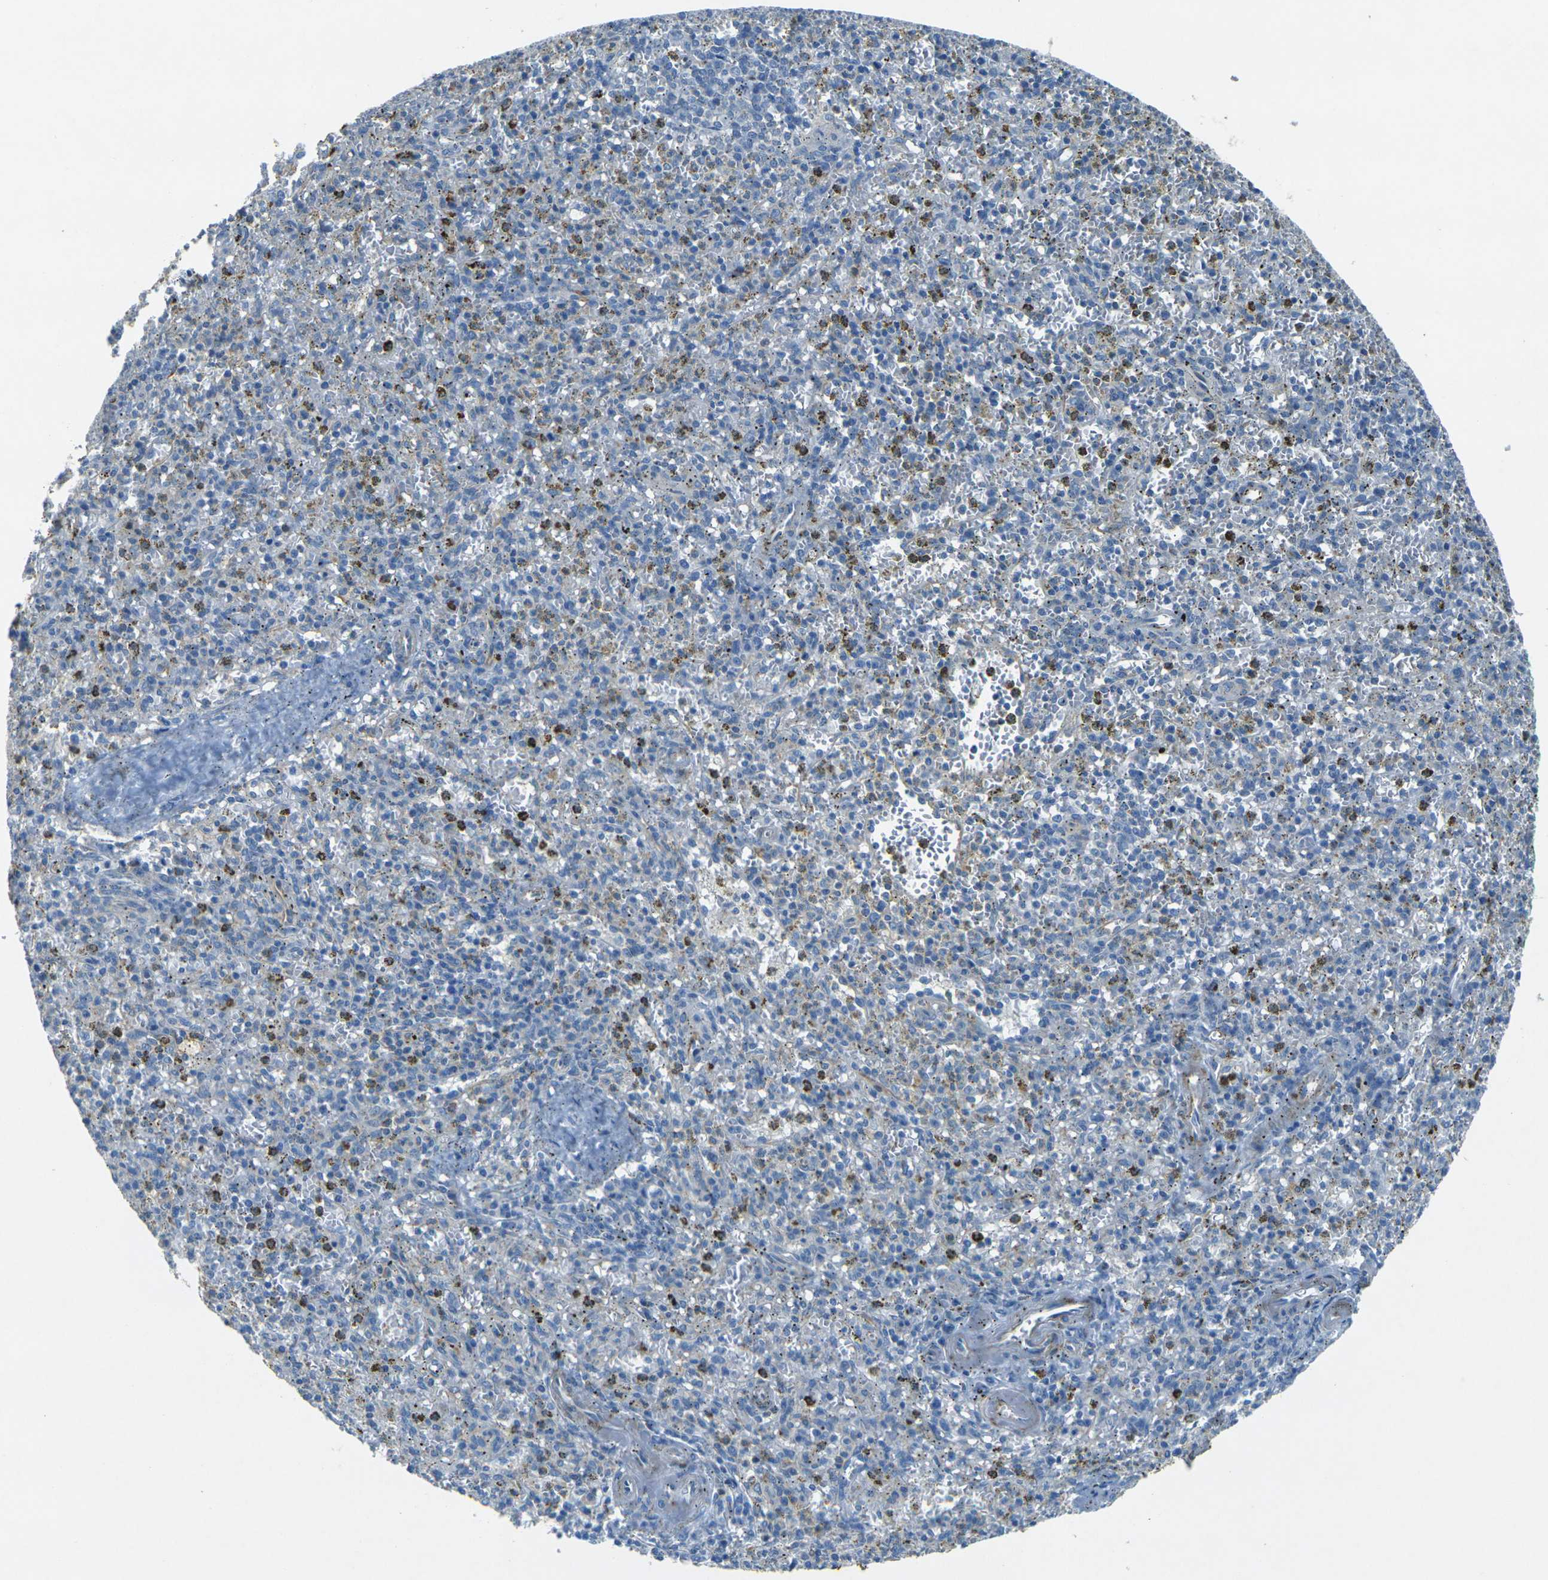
{"staining": {"intensity": "negative", "quantity": "none", "location": "none"}, "tissue": "spleen", "cell_type": "Cells in red pulp", "image_type": "normal", "snomed": [{"axis": "morphology", "description": "Normal tissue, NOS"}, {"axis": "topography", "description": "Spleen"}], "caption": "A high-resolution histopathology image shows immunohistochemistry staining of normal spleen, which shows no significant expression in cells in red pulp.", "gene": "SORT1", "patient": {"sex": "male", "age": 72}}